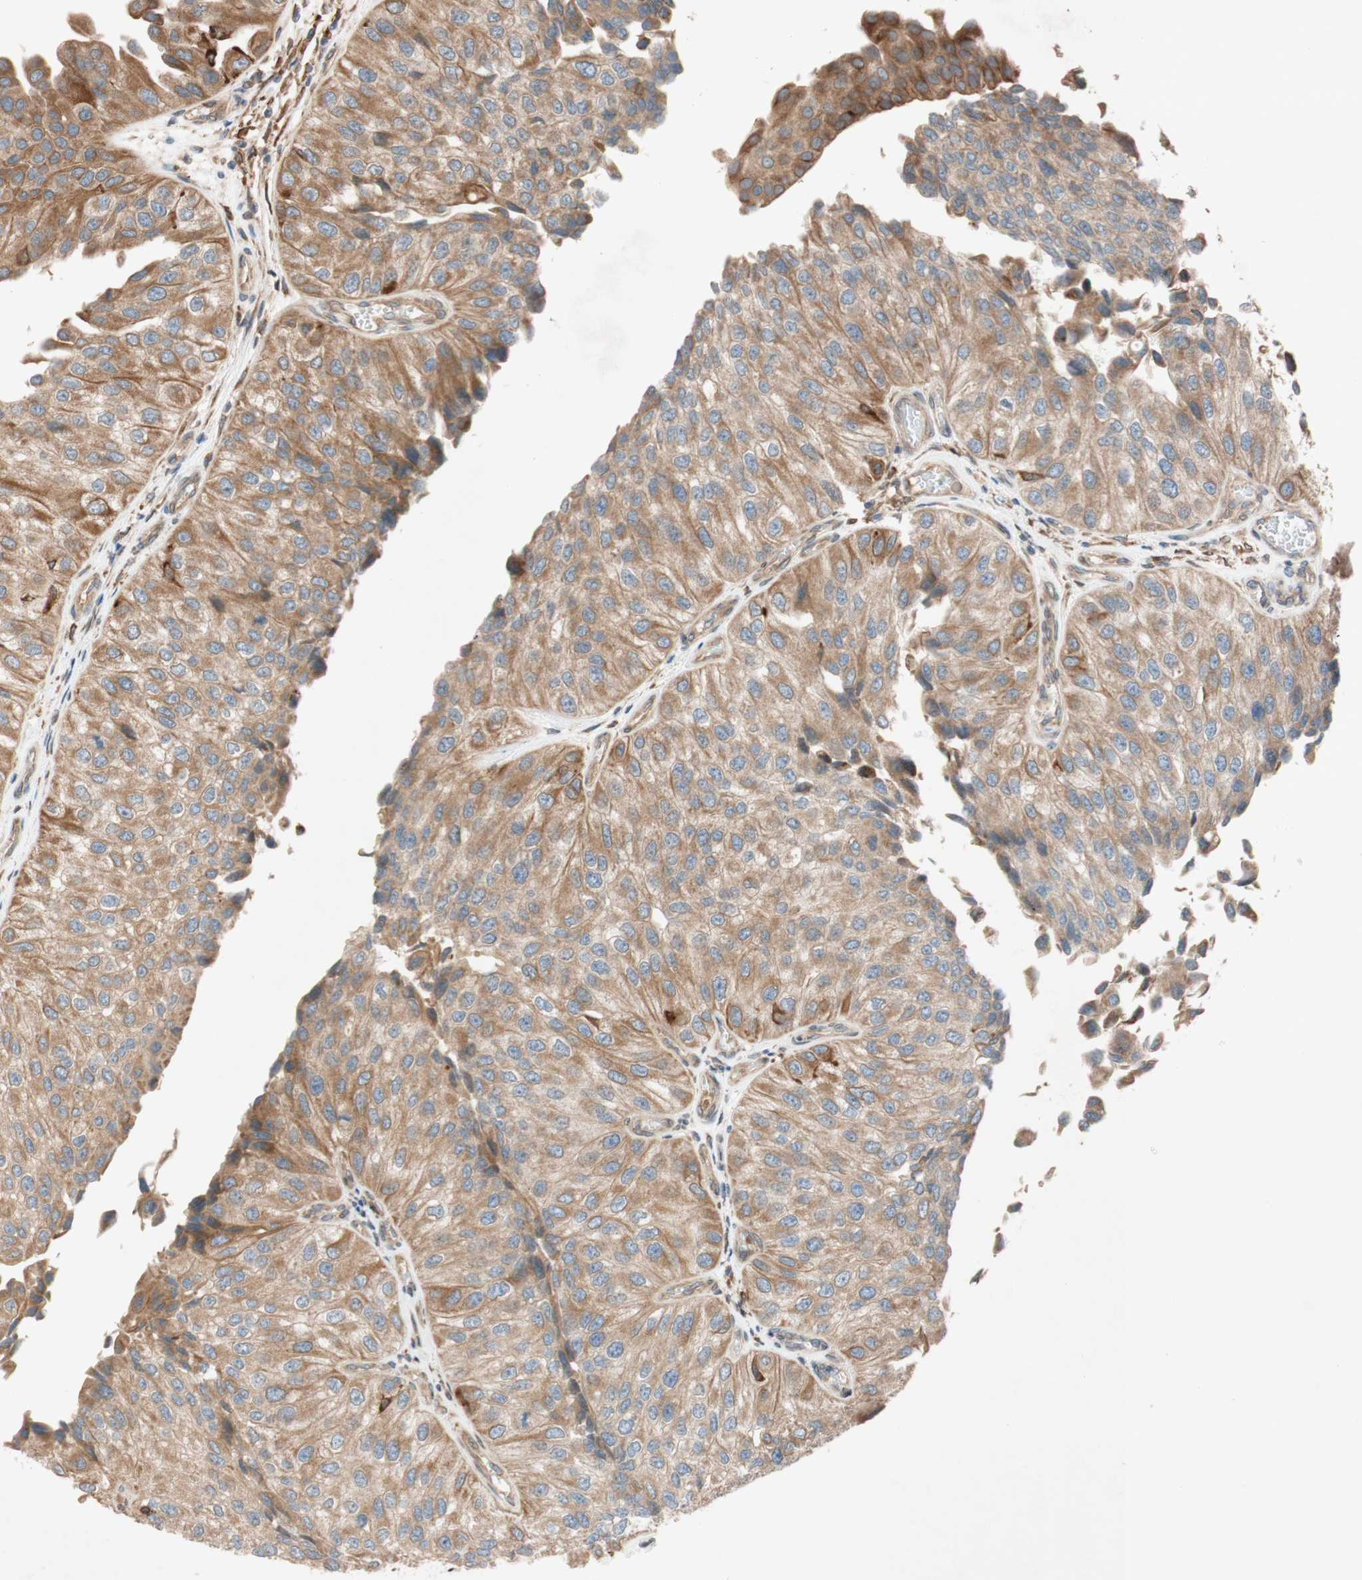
{"staining": {"intensity": "moderate", "quantity": ">75%", "location": "cytoplasmic/membranous,nuclear"}, "tissue": "urothelial cancer", "cell_type": "Tumor cells", "image_type": "cancer", "snomed": [{"axis": "morphology", "description": "Urothelial carcinoma, High grade"}, {"axis": "topography", "description": "Kidney"}, {"axis": "topography", "description": "Urinary bladder"}], "caption": "The photomicrograph displays staining of high-grade urothelial carcinoma, revealing moderate cytoplasmic/membranous and nuclear protein expression (brown color) within tumor cells.", "gene": "PTPRU", "patient": {"sex": "male", "age": 77}}